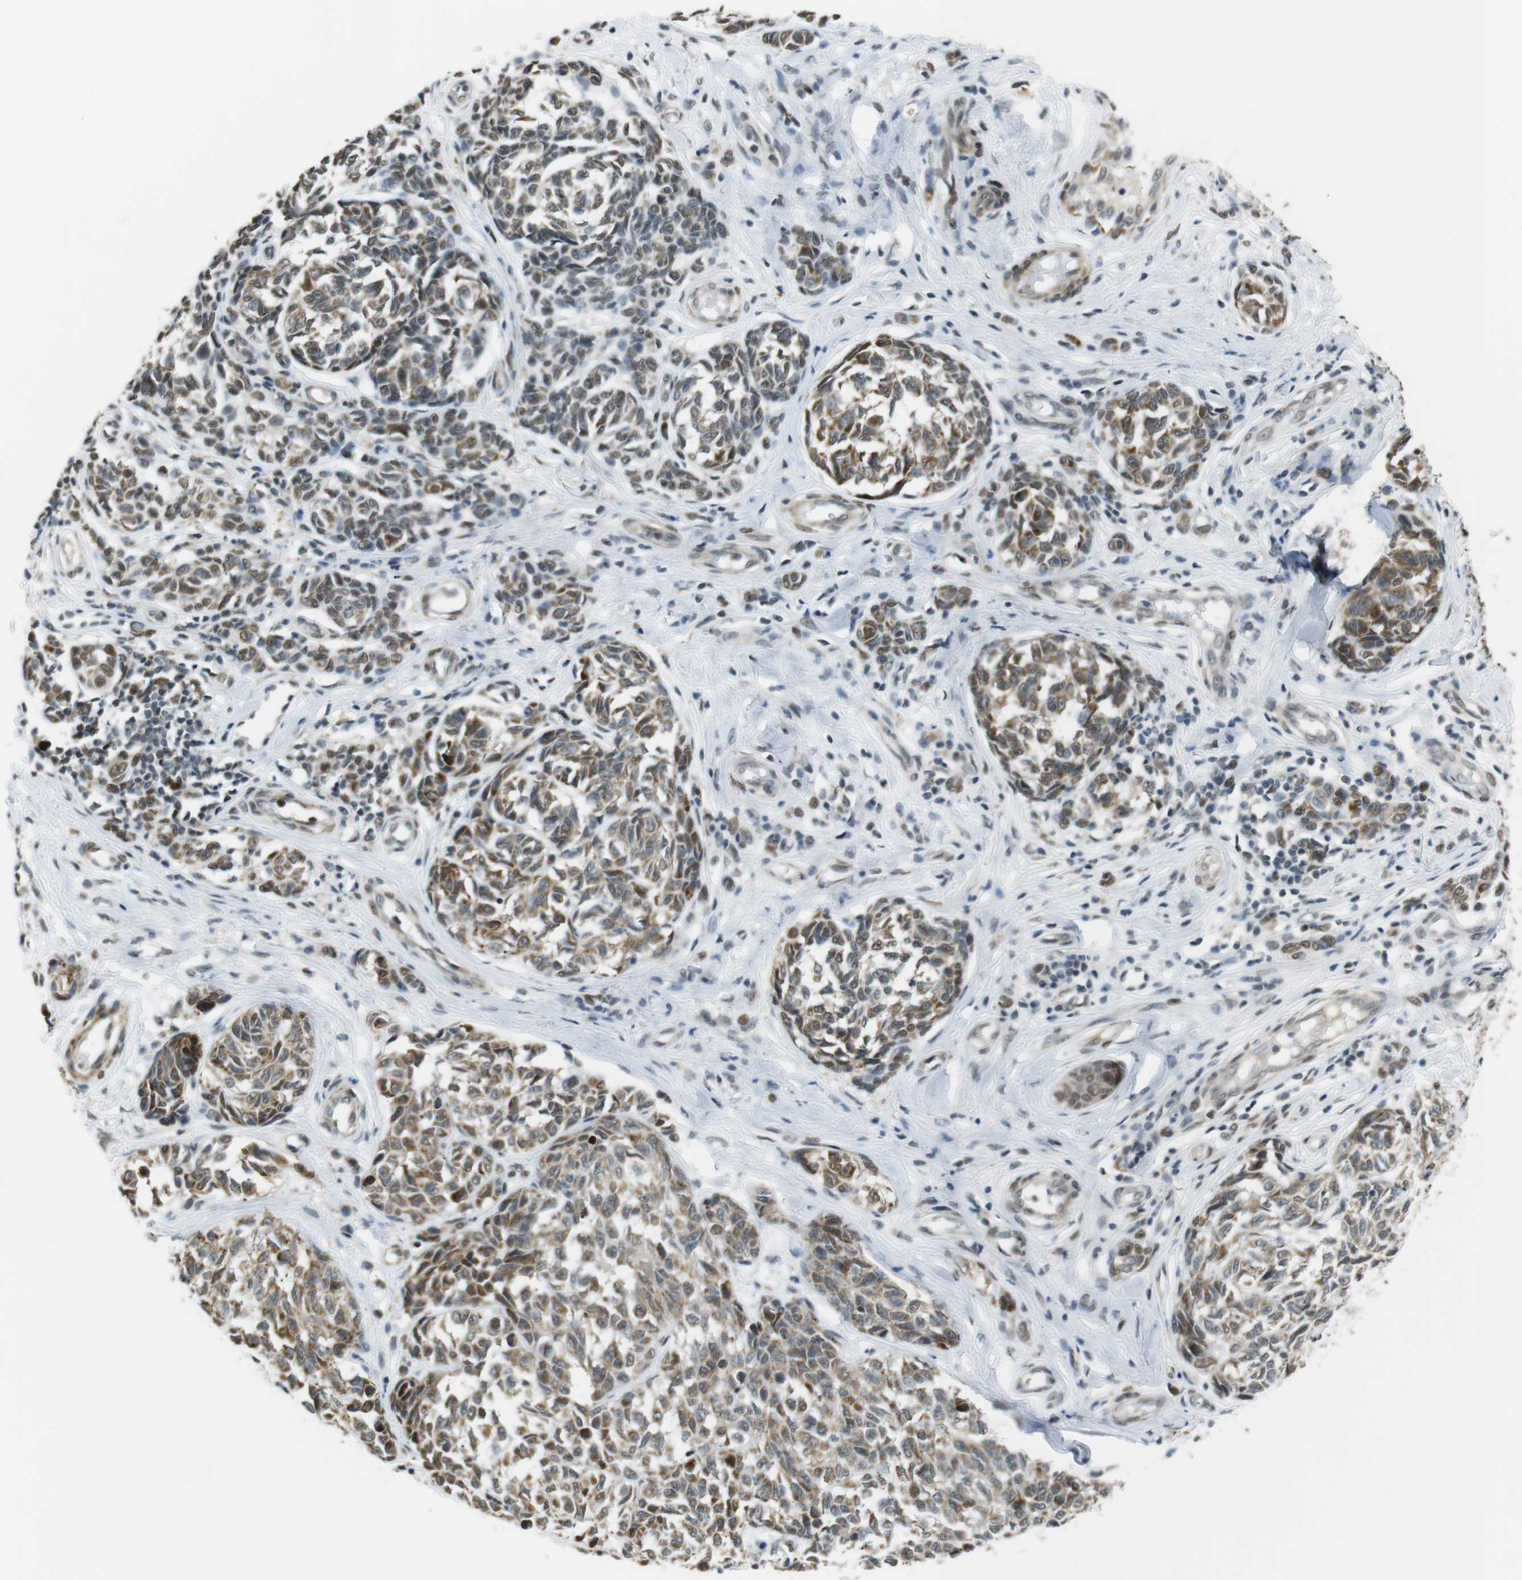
{"staining": {"intensity": "moderate", "quantity": ">75%", "location": "cytoplasmic/membranous"}, "tissue": "melanoma", "cell_type": "Tumor cells", "image_type": "cancer", "snomed": [{"axis": "morphology", "description": "Malignant melanoma, NOS"}, {"axis": "topography", "description": "Skin"}], "caption": "Tumor cells show medium levels of moderate cytoplasmic/membranous positivity in approximately >75% of cells in human malignant melanoma. The protein is shown in brown color, while the nuclei are stained blue.", "gene": "USP7", "patient": {"sex": "female", "age": 64}}